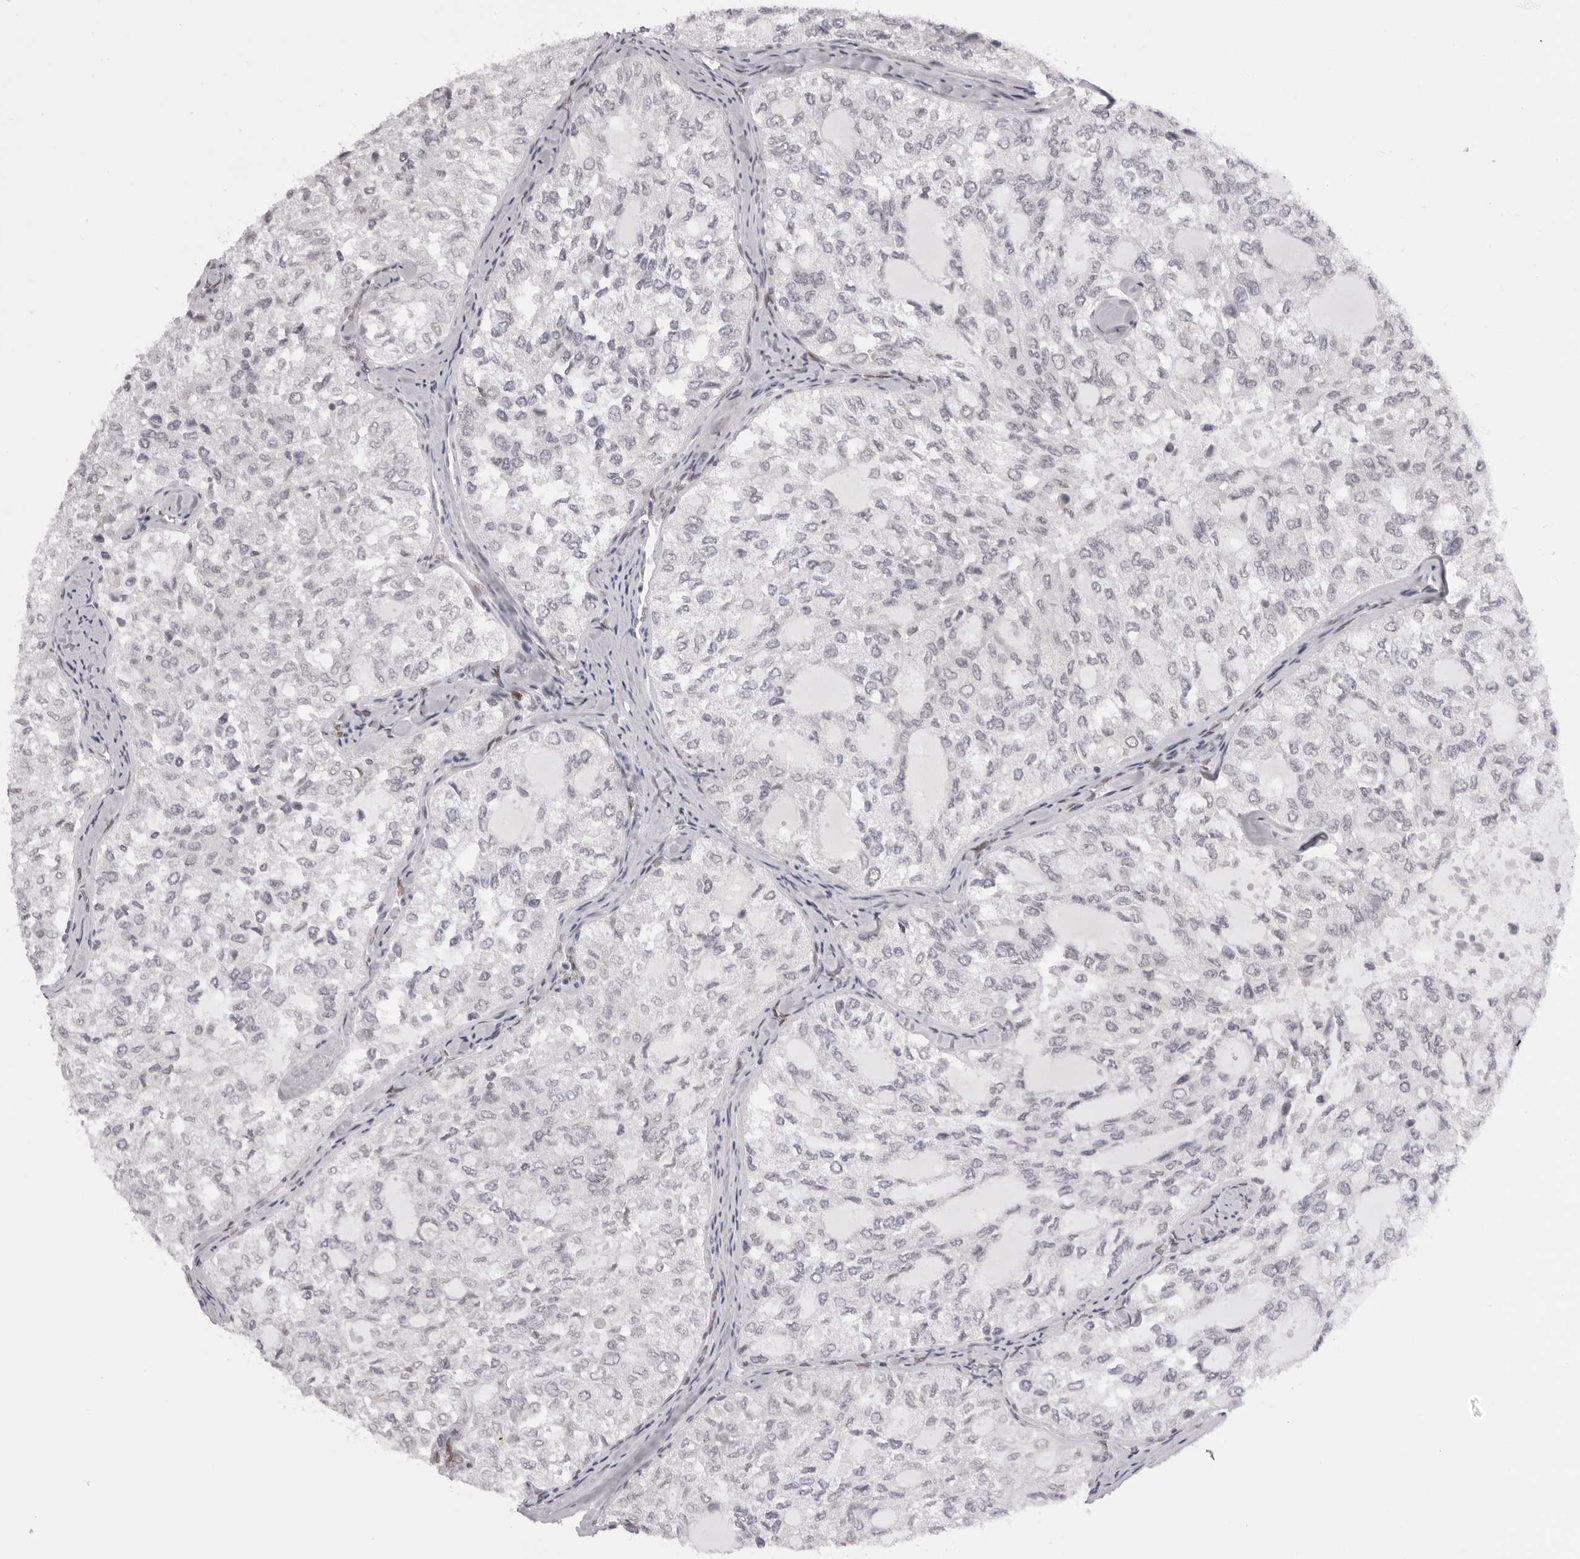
{"staining": {"intensity": "negative", "quantity": "none", "location": "none"}, "tissue": "thyroid cancer", "cell_type": "Tumor cells", "image_type": "cancer", "snomed": [{"axis": "morphology", "description": "Follicular adenoma carcinoma, NOS"}, {"axis": "topography", "description": "Thyroid gland"}], "caption": "Immunohistochemistry (IHC) micrograph of human thyroid cancer stained for a protein (brown), which displays no expression in tumor cells.", "gene": "MAFK", "patient": {"sex": "male", "age": 75}}